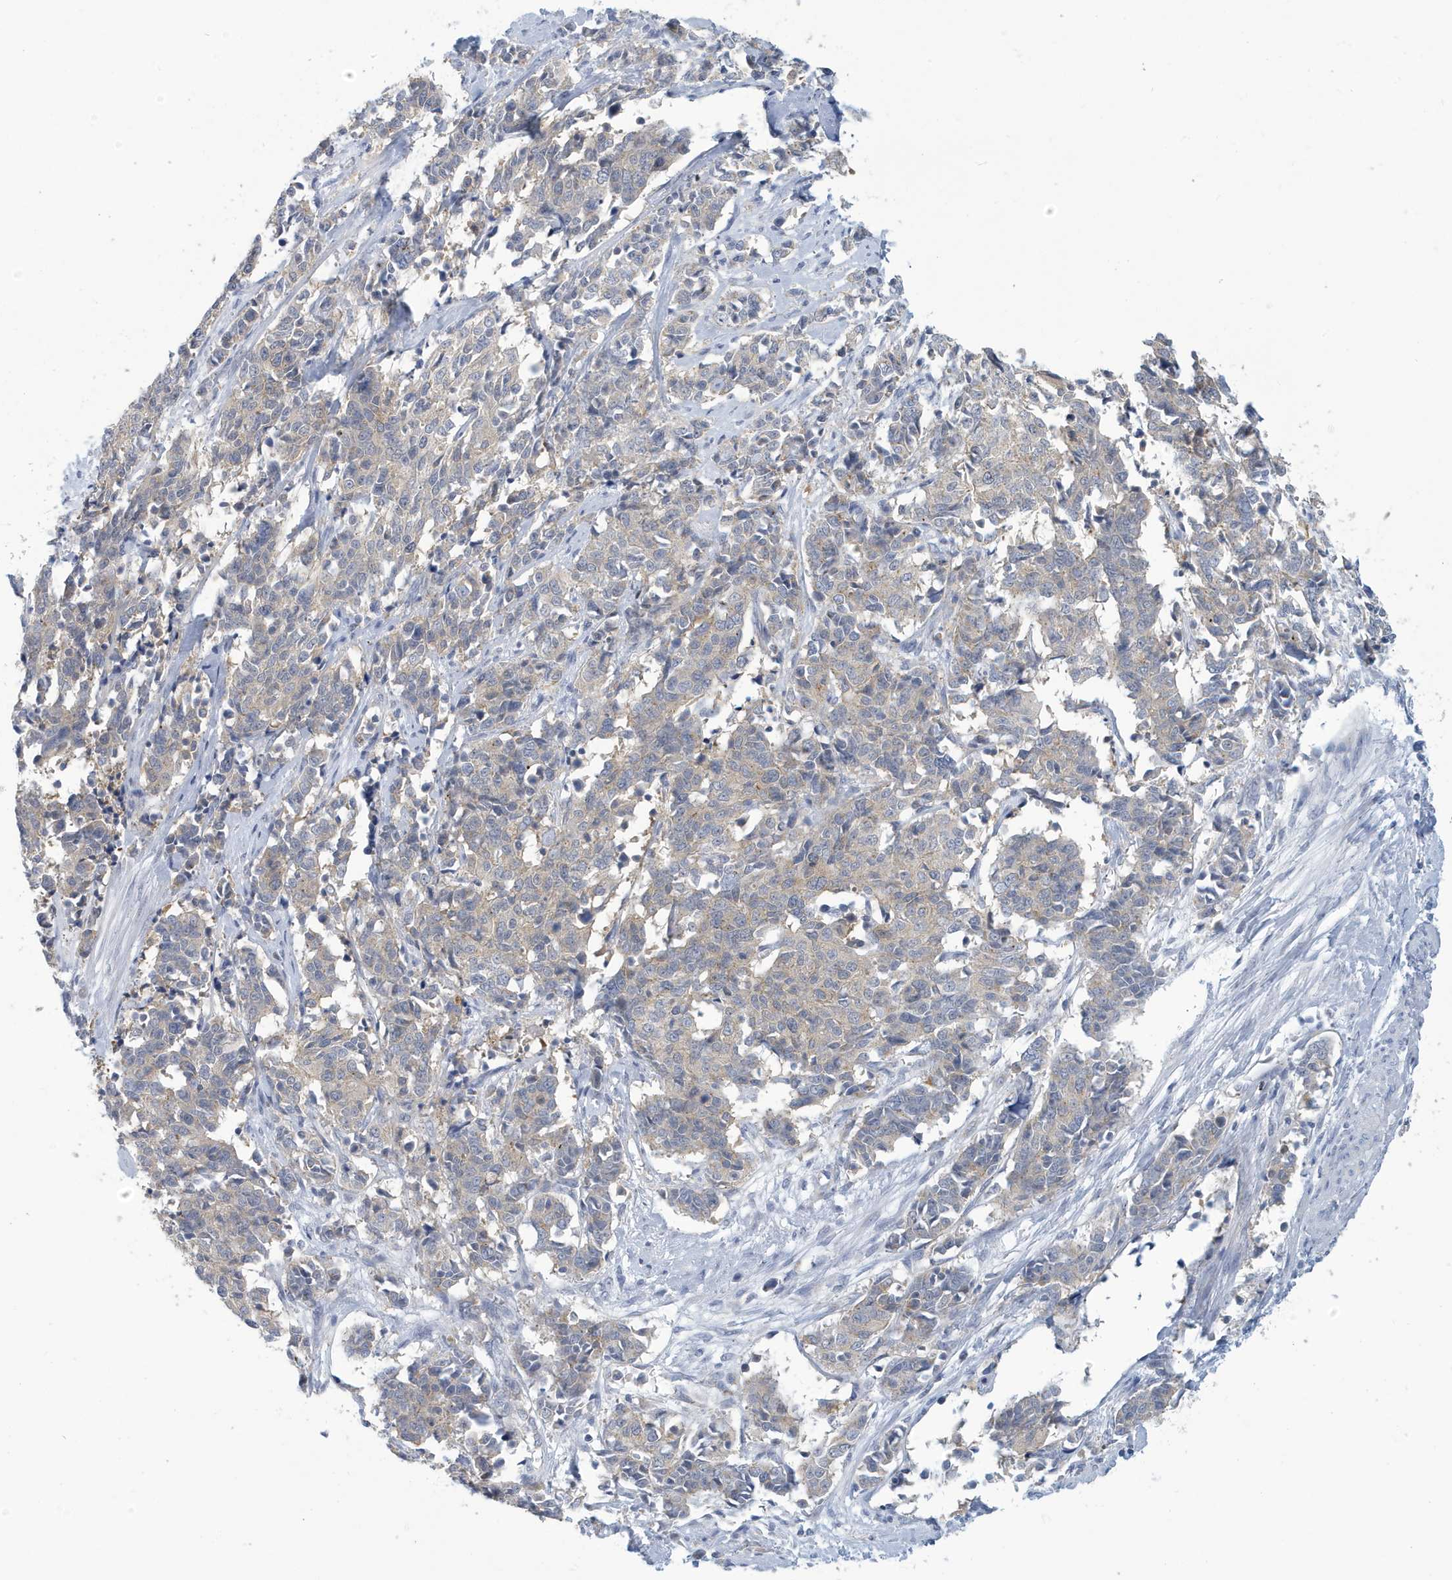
{"staining": {"intensity": "negative", "quantity": "none", "location": "none"}, "tissue": "cervical cancer", "cell_type": "Tumor cells", "image_type": "cancer", "snomed": [{"axis": "morphology", "description": "Normal tissue, NOS"}, {"axis": "morphology", "description": "Squamous cell carcinoma, NOS"}, {"axis": "topography", "description": "Cervix"}], "caption": "Immunohistochemistry (IHC) image of human cervical squamous cell carcinoma stained for a protein (brown), which exhibits no positivity in tumor cells.", "gene": "VTA1", "patient": {"sex": "female", "age": 35}}